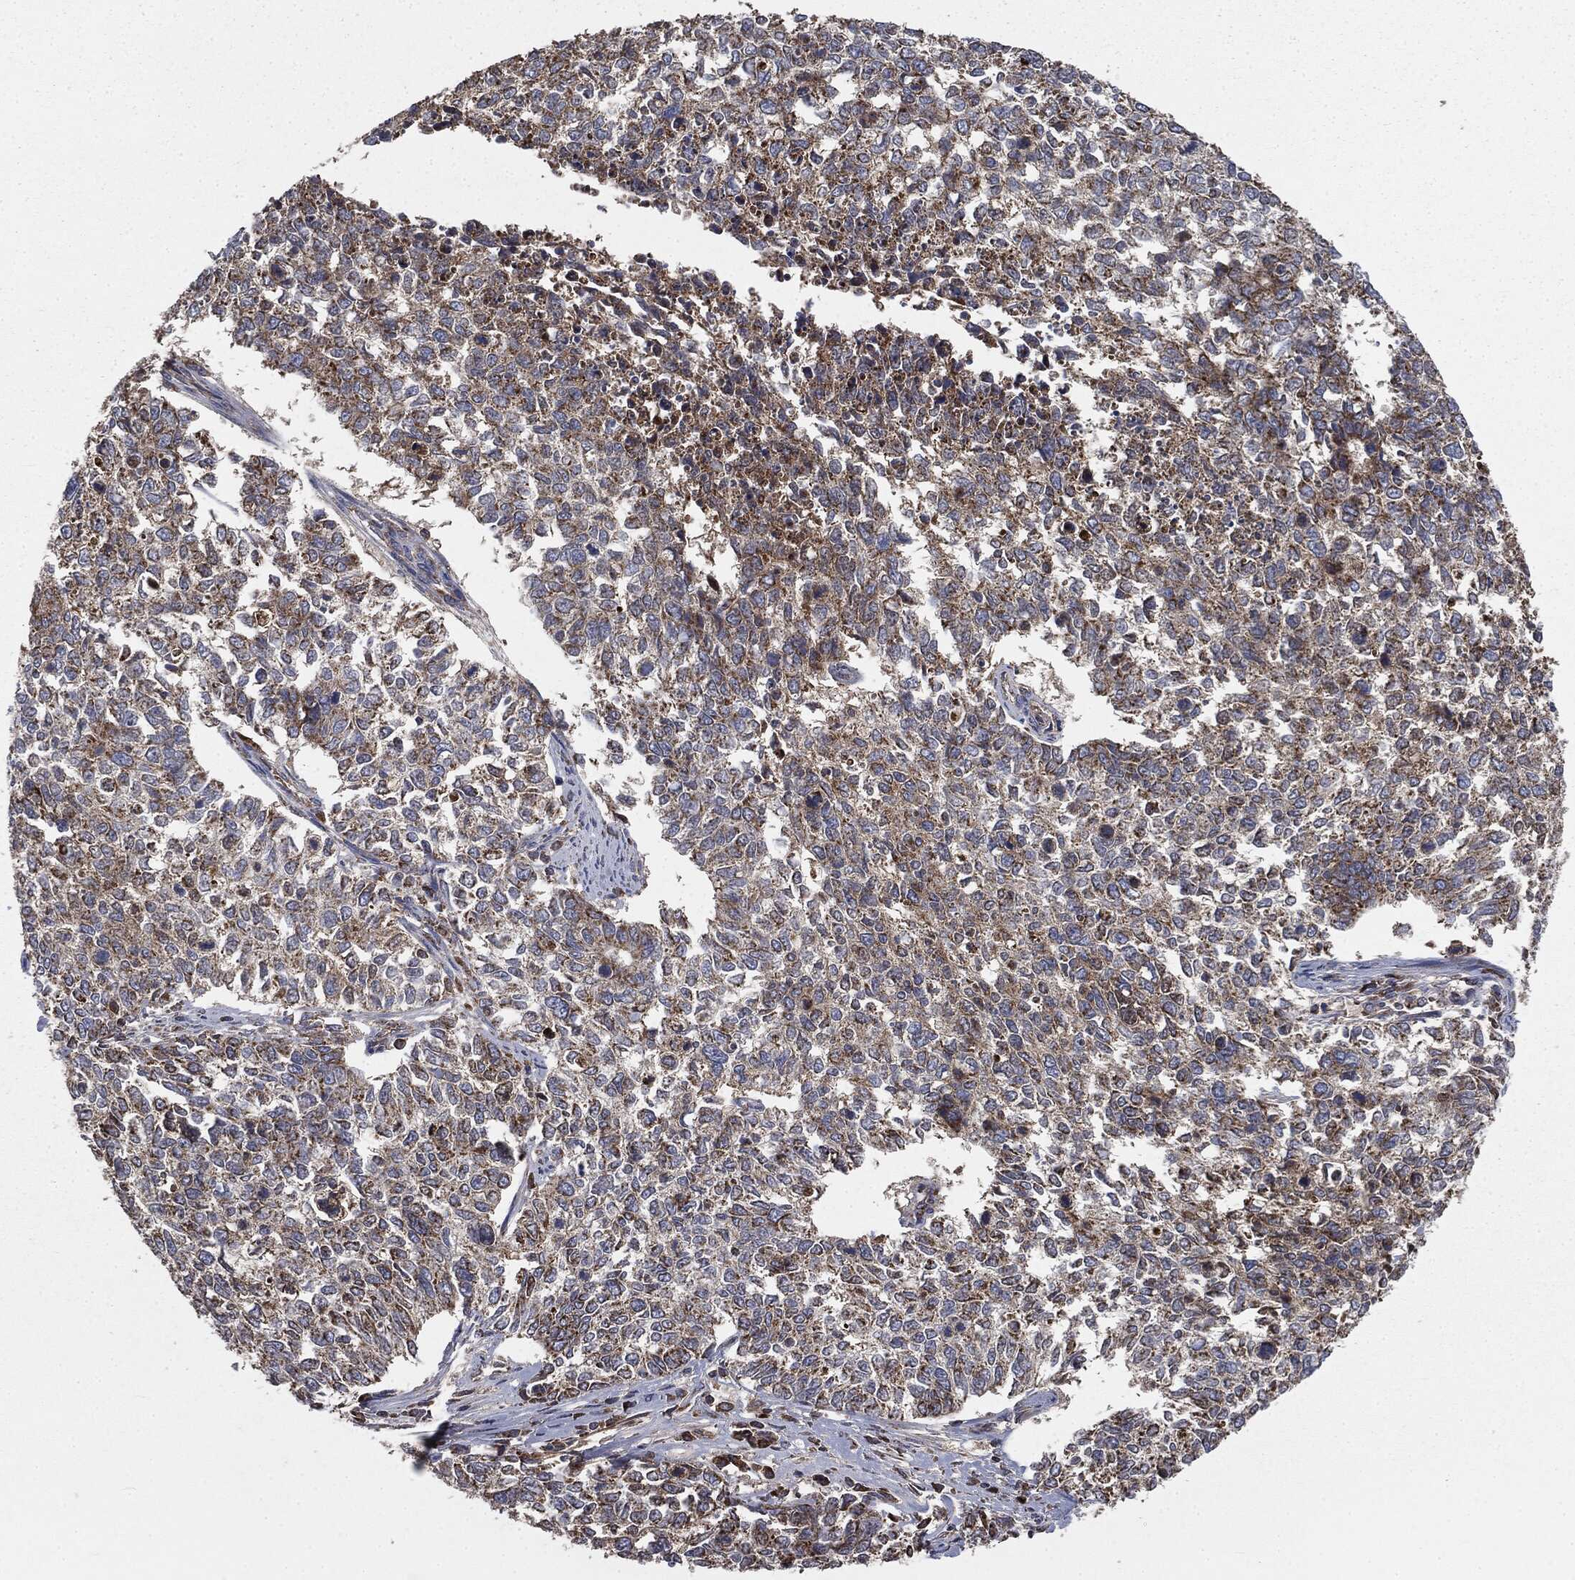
{"staining": {"intensity": "moderate", "quantity": "25%-75%", "location": "cytoplasmic/membranous"}, "tissue": "cervical cancer", "cell_type": "Tumor cells", "image_type": "cancer", "snomed": [{"axis": "morphology", "description": "Adenocarcinoma, NOS"}, {"axis": "topography", "description": "Cervix"}], "caption": "Tumor cells demonstrate moderate cytoplasmic/membranous positivity in about 25%-75% of cells in adenocarcinoma (cervical).", "gene": "MAPK6", "patient": {"sex": "female", "age": 63}}